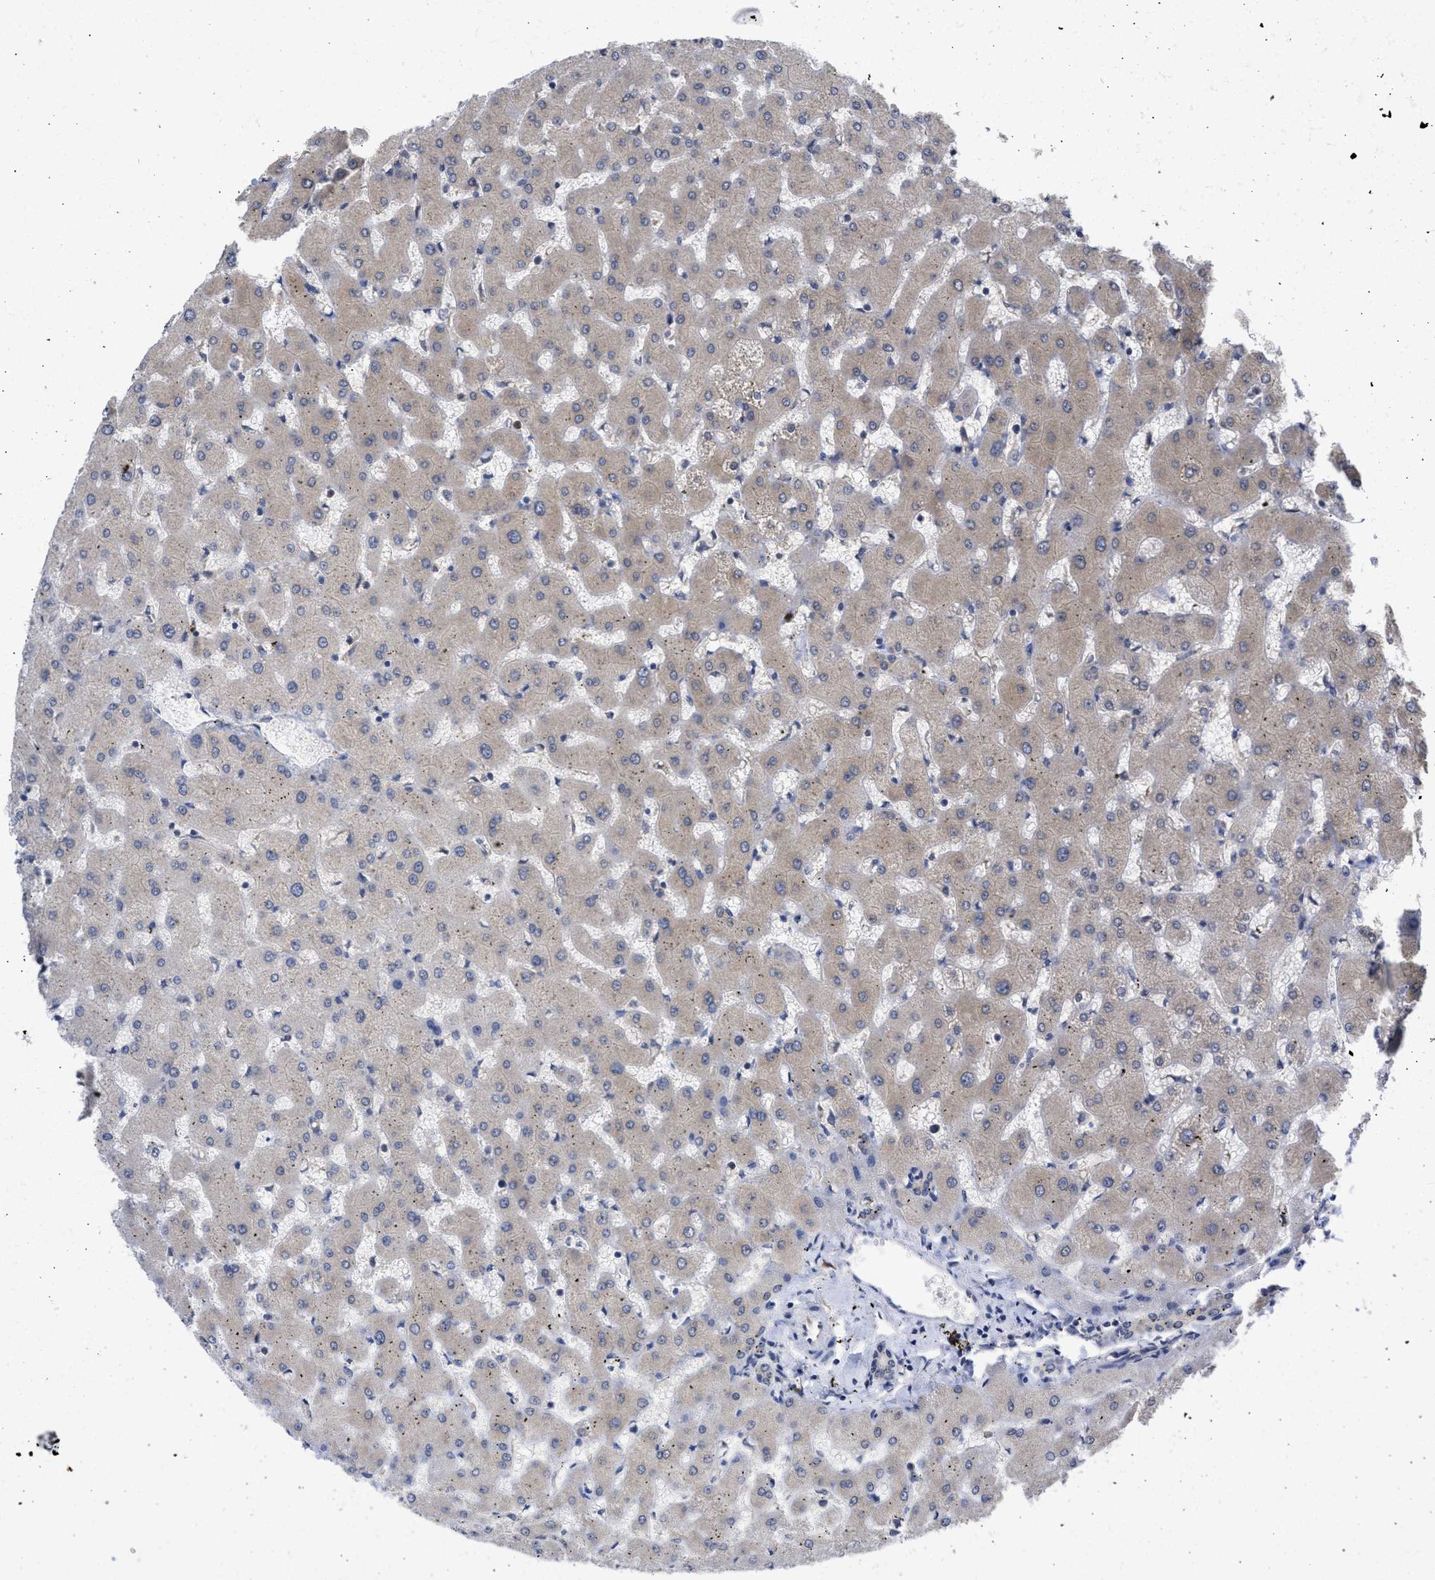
{"staining": {"intensity": "negative", "quantity": "none", "location": "none"}, "tissue": "liver", "cell_type": "Cholangiocytes", "image_type": "normal", "snomed": [{"axis": "morphology", "description": "Normal tissue, NOS"}, {"axis": "topography", "description": "Liver"}], "caption": "This micrograph is of unremarkable liver stained with immunohistochemistry to label a protein in brown with the nuclei are counter-stained blue. There is no staining in cholangiocytes. (Brightfield microscopy of DAB immunohistochemistry at high magnification).", "gene": "DNAJC1", "patient": {"sex": "female", "age": 63}}